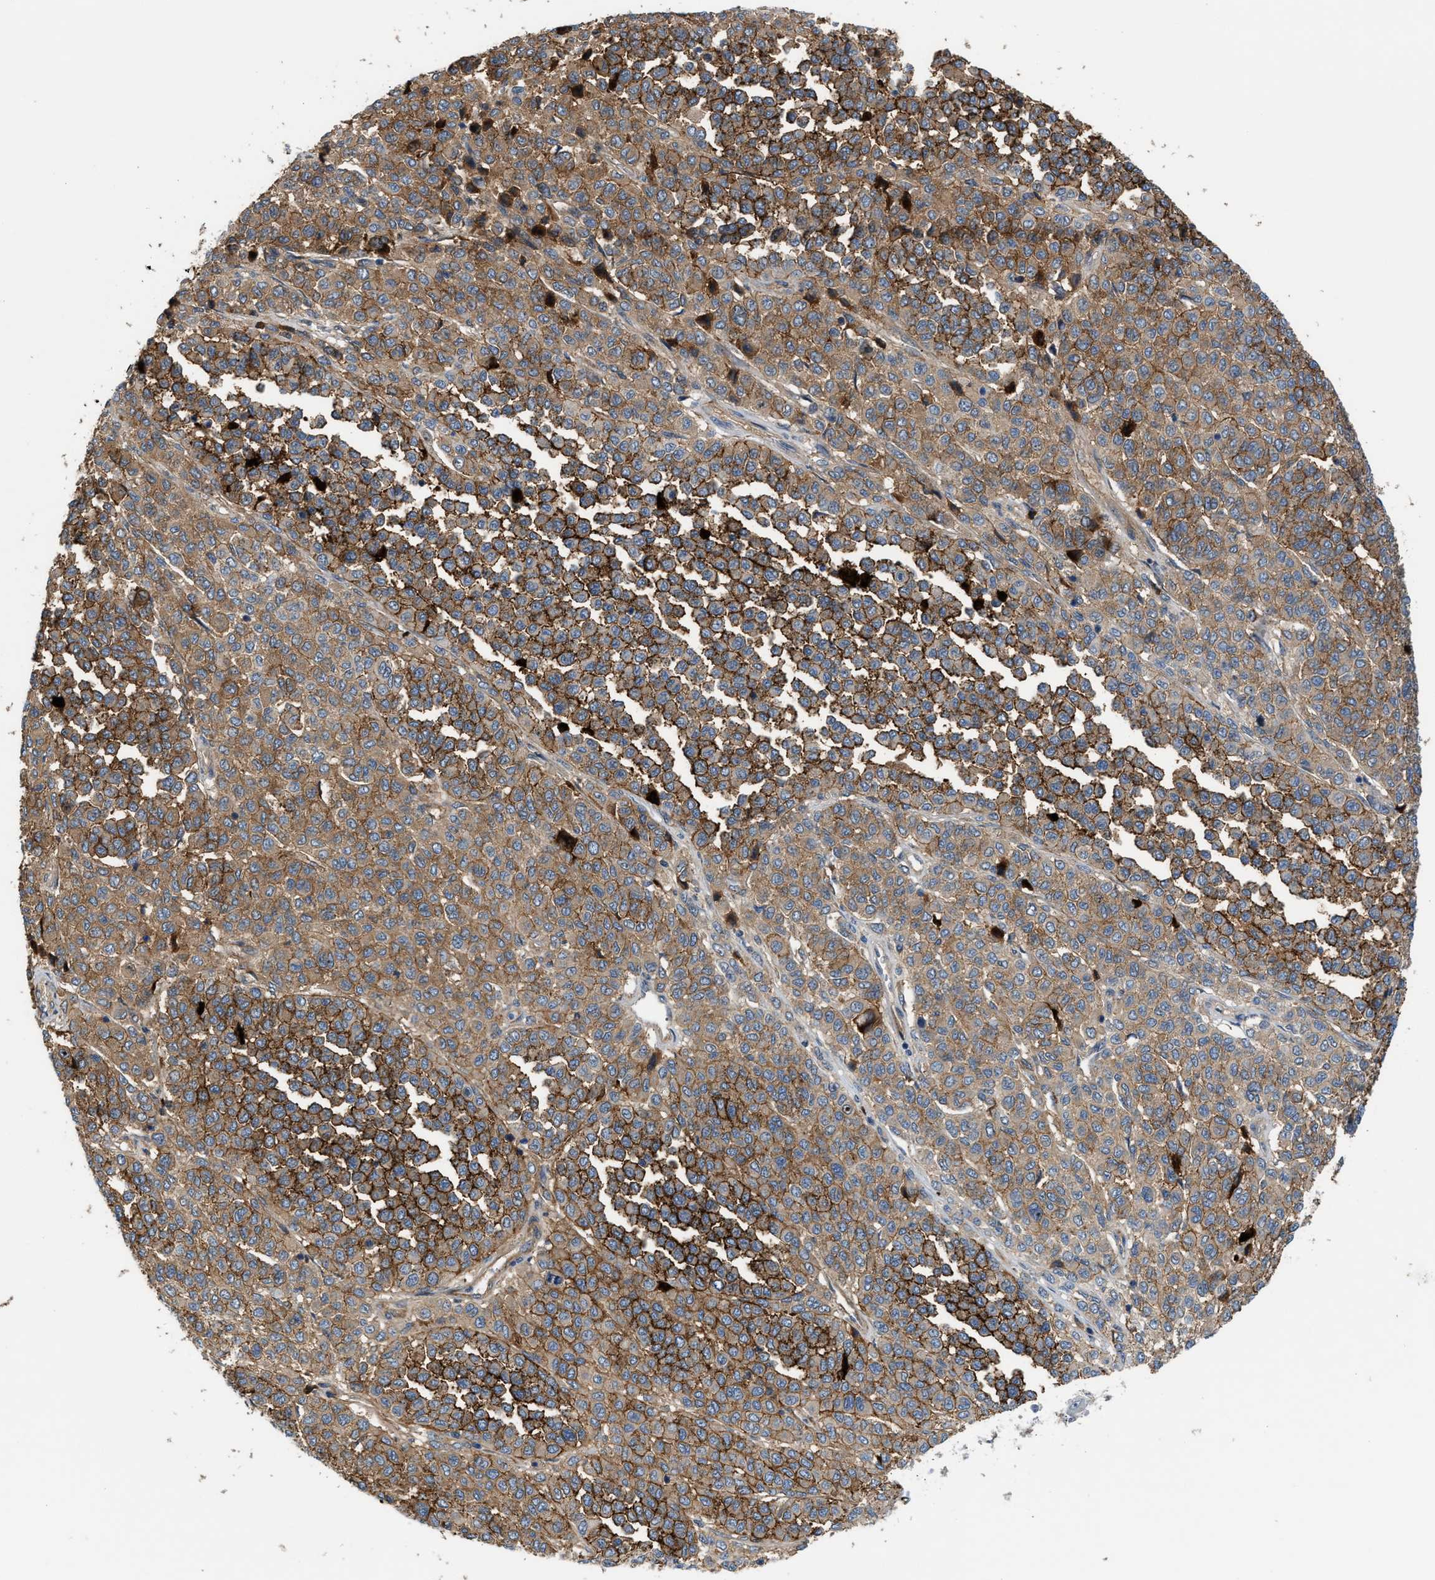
{"staining": {"intensity": "moderate", "quantity": ">75%", "location": "cytoplasmic/membranous"}, "tissue": "melanoma", "cell_type": "Tumor cells", "image_type": "cancer", "snomed": [{"axis": "morphology", "description": "Malignant melanoma, Metastatic site"}, {"axis": "topography", "description": "Pancreas"}], "caption": "Immunohistochemistry photomicrograph of melanoma stained for a protein (brown), which exhibits medium levels of moderate cytoplasmic/membranous staining in about >75% of tumor cells.", "gene": "ZNF783", "patient": {"sex": "female", "age": 30}}